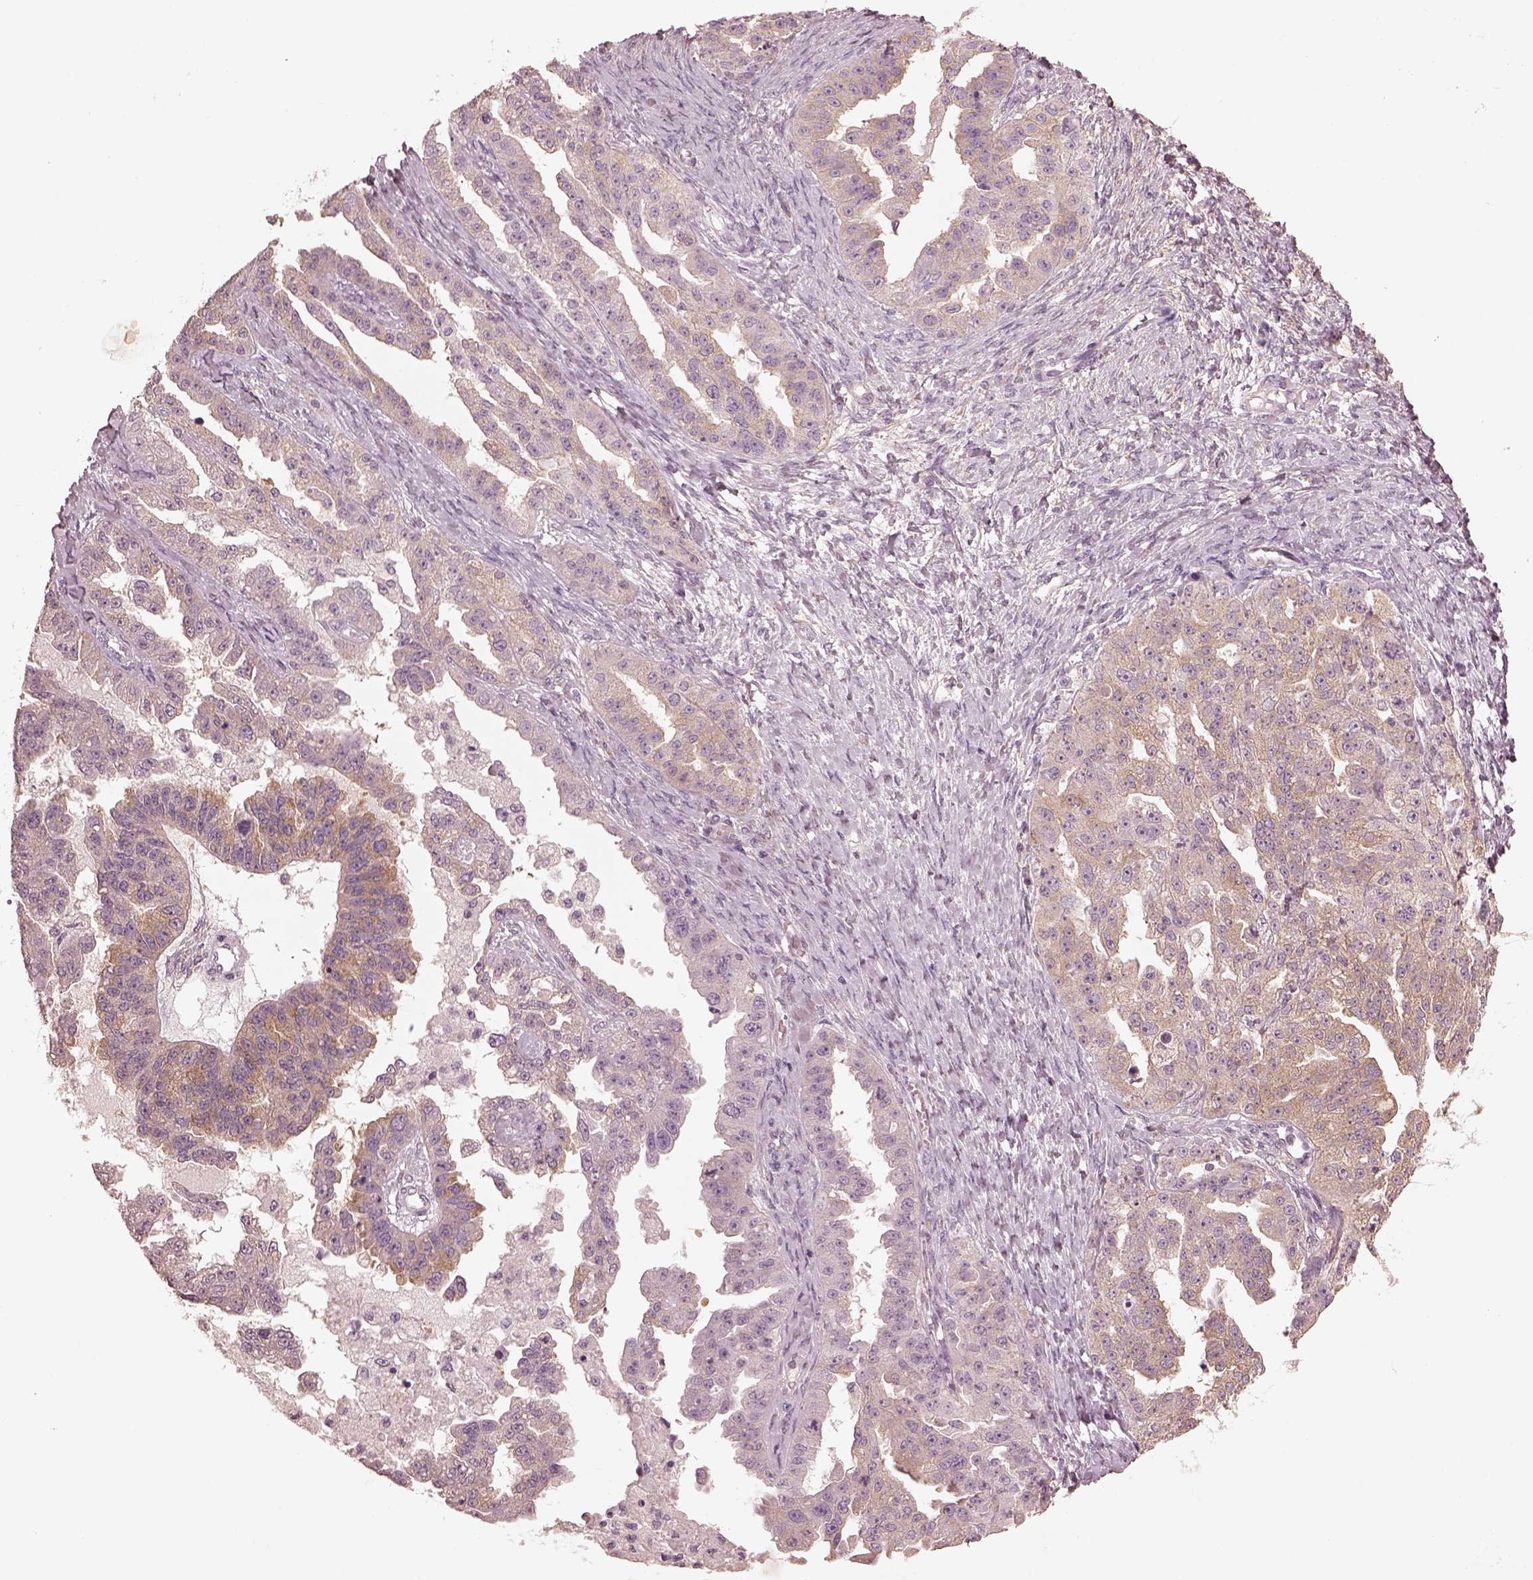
{"staining": {"intensity": "moderate", "quantity": ">75%", "location": "cytoplasmic/membranous"}, "tissue": "ovarian cancer", "cell_type": "Tumor cells", "image_type": "cancer", "snomed": [{"axis": "morphology", "description": "Cystadenocarcinoma, serous, NOS"}, {"axis": "topography", "description": "Ovary"}], "caption": "IHC staining of ovarian cancer (serous cystadenocarcinoma), which exhibits medium levels of moderate cytoplasmic/membranous expression in about >75% of tumor cells indicating moderate cytoplasmic/membranous protein staining. The staining was performed using DAB (3,3'-diaminobenzidine) (brown) for protein detection and nuclei were counterstained in hematoxylin (blue).", "gene": "PRKACG", "patient": {"sex": "female", "age": 58}}